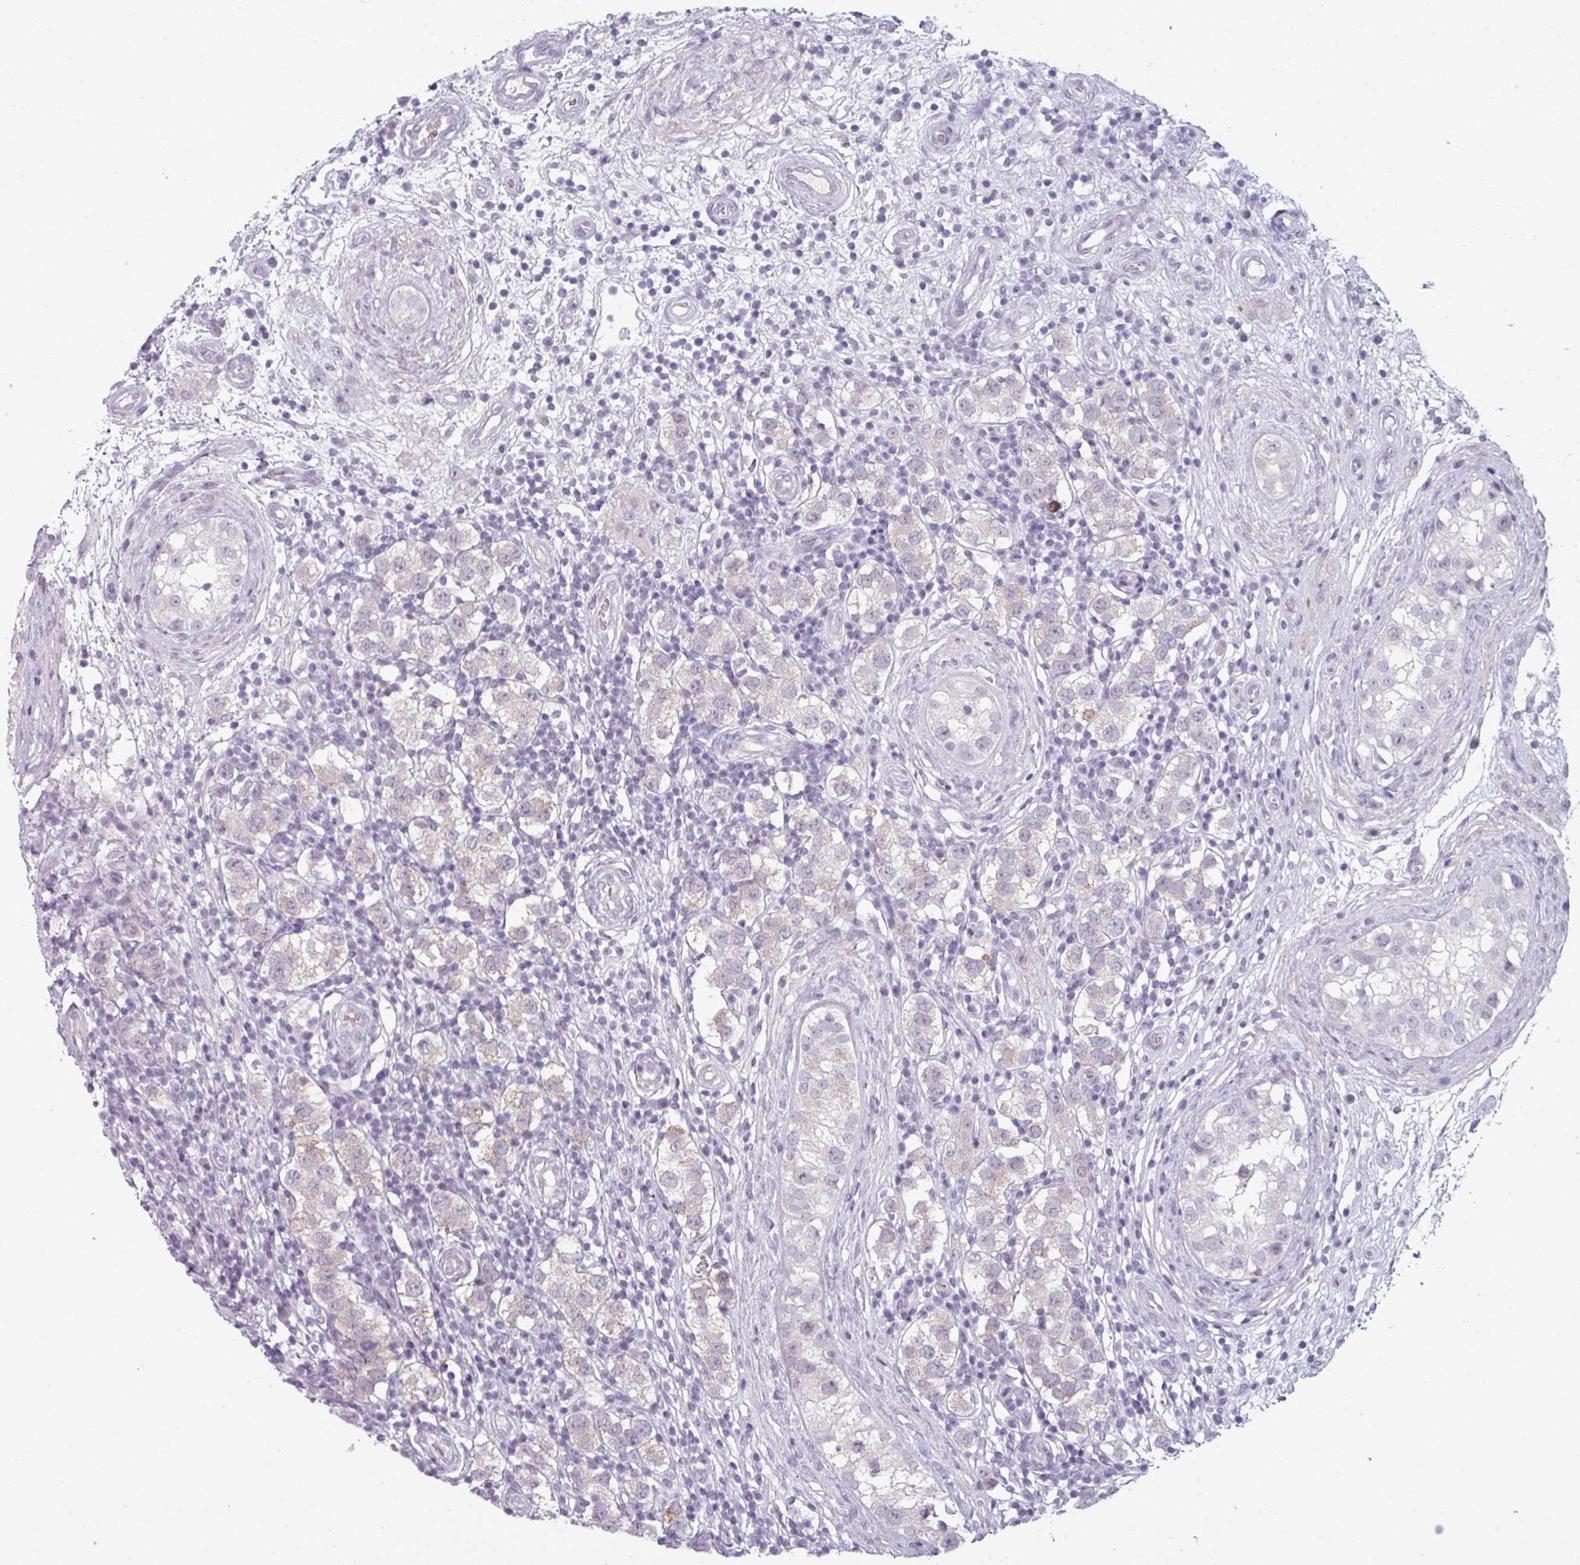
{"staining": {"intensity": "weak", "quantity": "<25%", "location": "cytoplasmic/membranous"}, "tissue": "testis cancer", "cell_type": "Tumor cells", "image_type": "cancer", "snomed": [{"axis": "morphology", "description": "Seminoma, NOS"}, {"axis": "topography", "description": "Testis"}], "caption": "The IHC micrograph has no significant staining in tumor cells of seminoma (testis) tissue.", "gene": "ZNF615", "patient": {"sex": "male", "age": 34}}